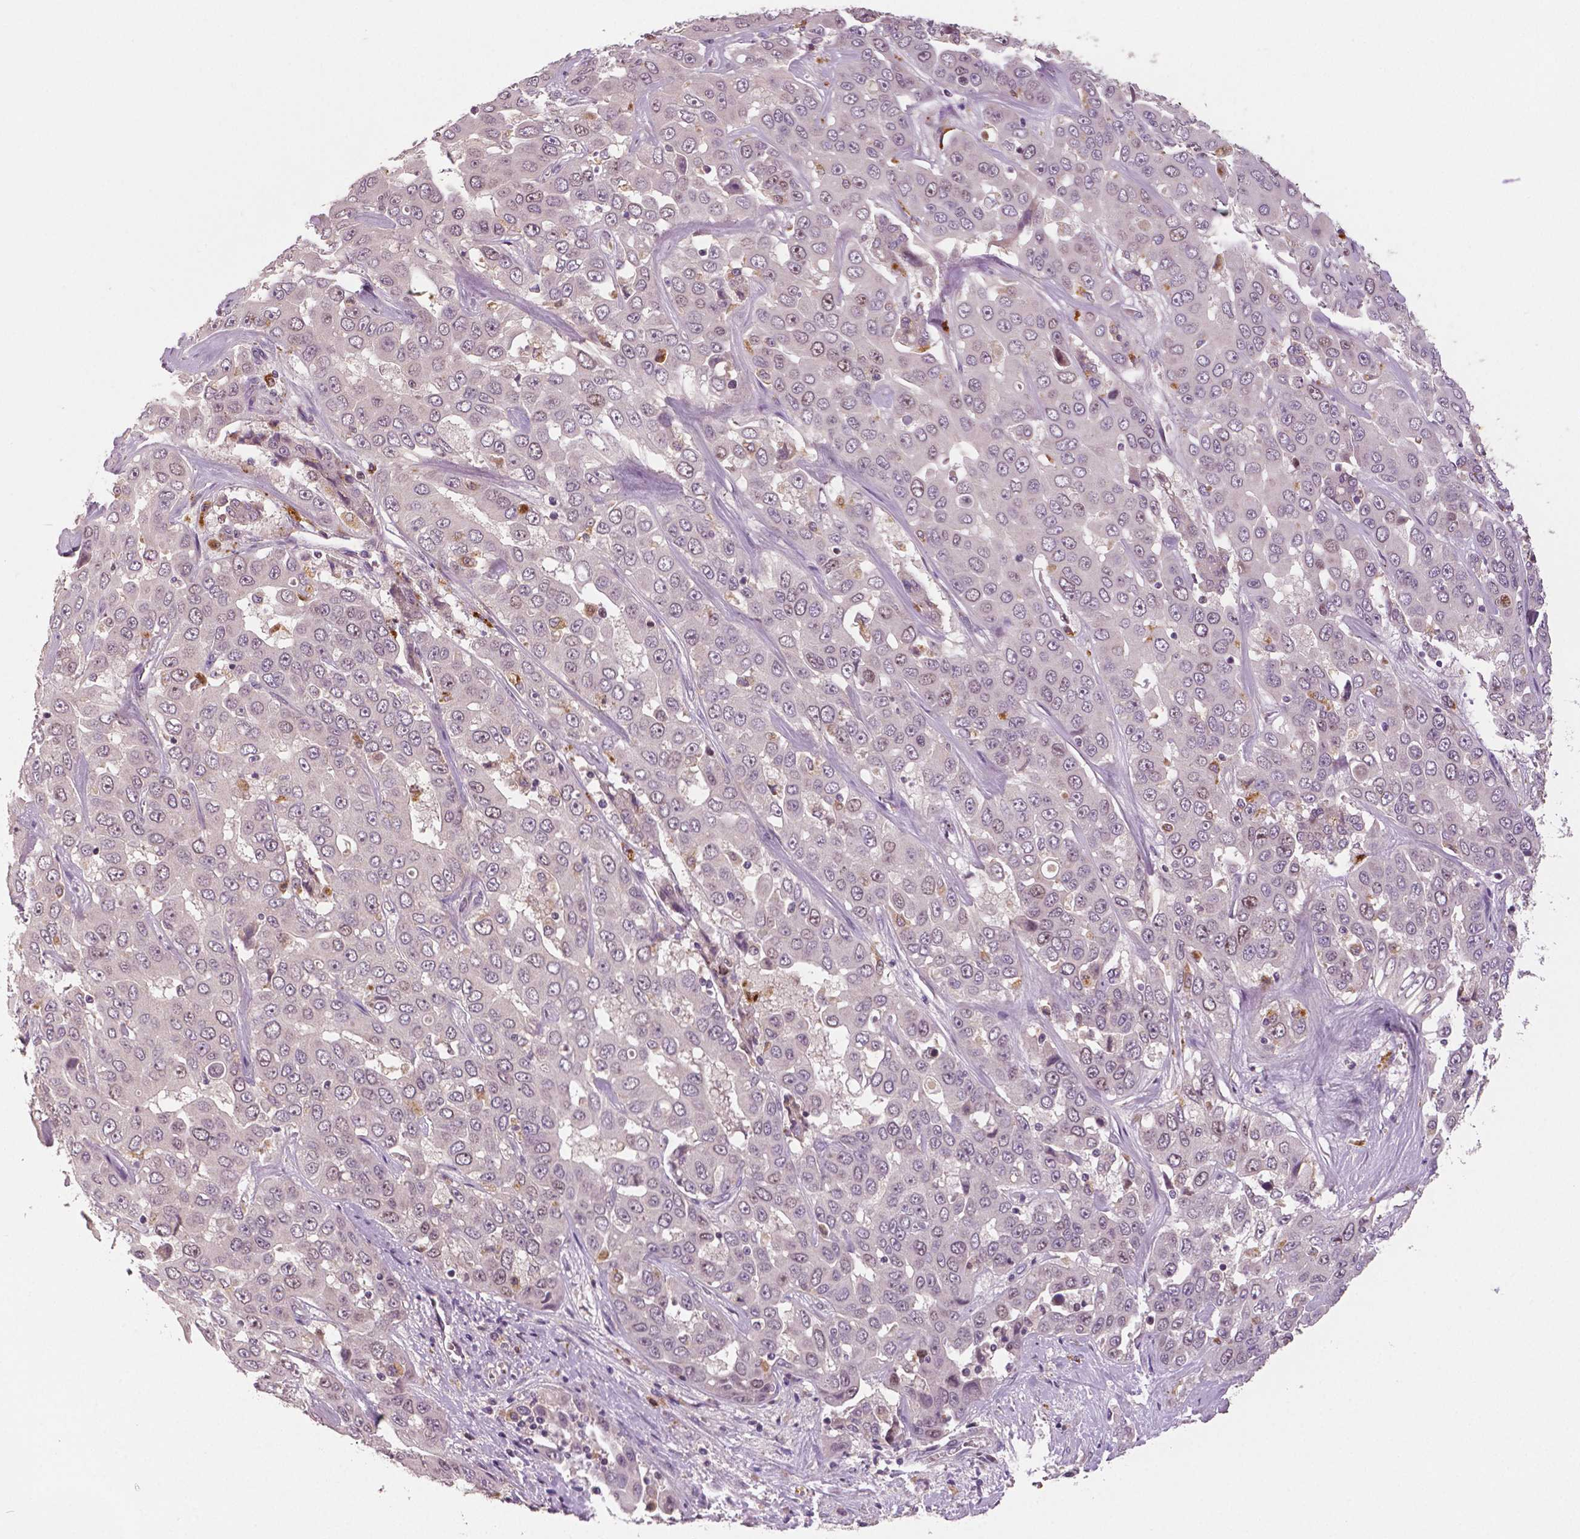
{"staining": {"intensity": "weak", "quantity": "<25%", "location": "nuclear"}, "tissue": "liver cancer", "cell_type": "Tumor cells", "image_type": "cancer", "snomed": [{"axis": "morphology", "description": "Cholangiocarcinoma"}, {"axis": "topography", "description": "Liver"}], "caption": "Immunohistochemical staining of liver cholangiocarcinoma displays no significant expression in tumor cells.", "gene": "MKI67", "patient": {"sex": "female", "age": 52}}